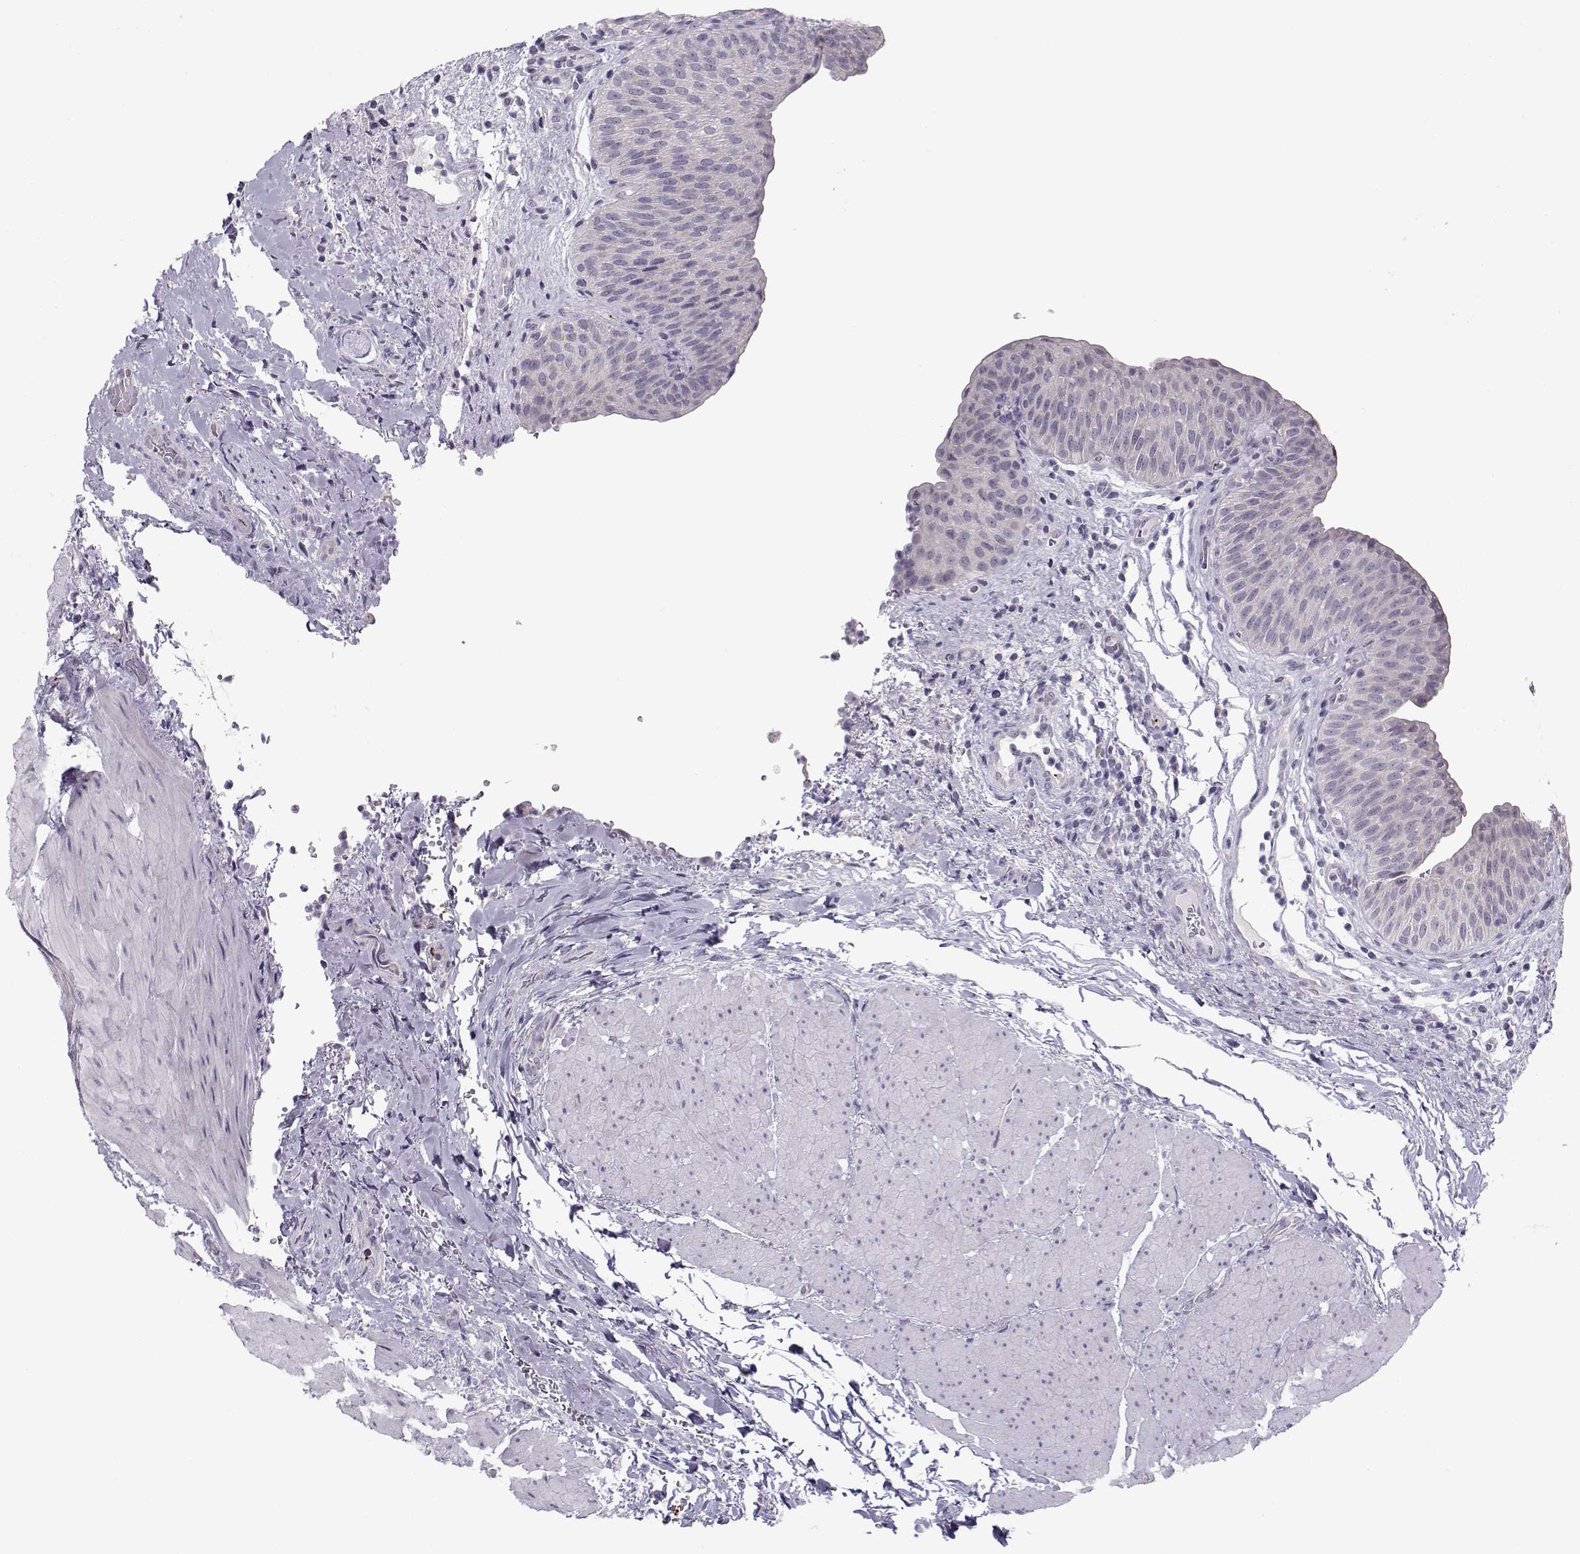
{"staining": {"intensity": "negative", "quantity": "none", "location": "none"}, "tissue": "urinary bladder", "cell_type": "Urothelial cells", "image_type": "normal", "snomed": [{"axis": "morphology", "description": "Normal tissue, NOS"}, {"axis": "topography", "description": "Urinary bladder"}], "caption": "A high-resolution photomicrograph shows immunohistochemistry staining of normal urinary bladder, which shows no significant positivity in urothelial cells.", "gene": "KLF17", "patient": {"sex": "male", "age": 66}}